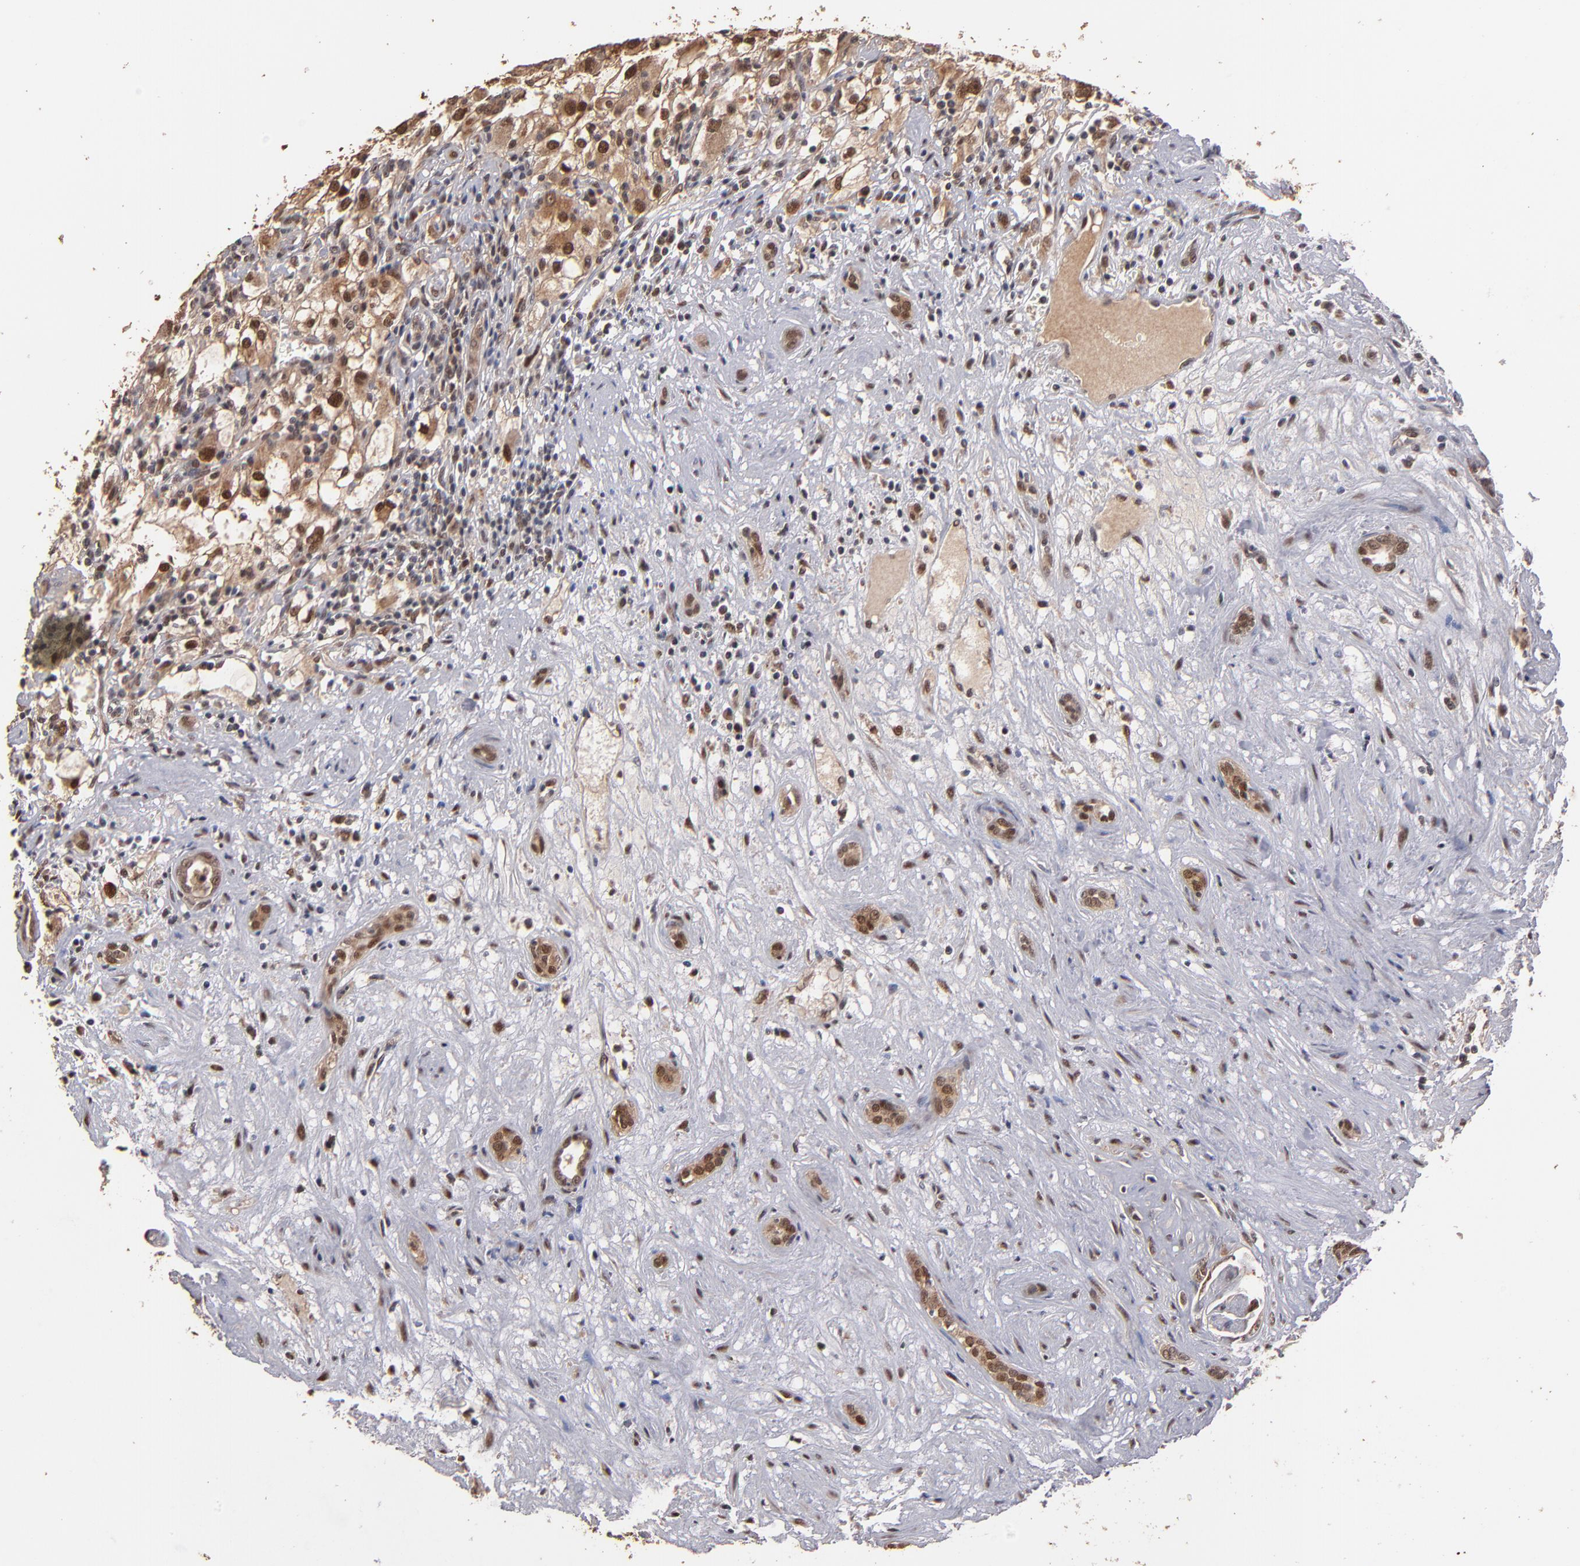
{"staining": {"intensity": "moderate", "quantity": ">75%", "location": "cytoplasmic/membranous,nuclear"}, "tissue": "renal cancer", "cell_type": "Tumor cells", "image_type": "cancer", "snomed": [{"axis": "morphology", "description": "Adenocarcinoma, NOS"}, {"axis": "topography", "description": "Kidney"}], "caption": "The histopathology image demonstrates immunohistochemical staining of adenocarcinoma (renal). There is moderate cytoplasmic/membranous and nuclear positivity is seen in about >75% of tumor cells.", "gene": "EAPP", "patient": {"sex": "female", "age": 52}}